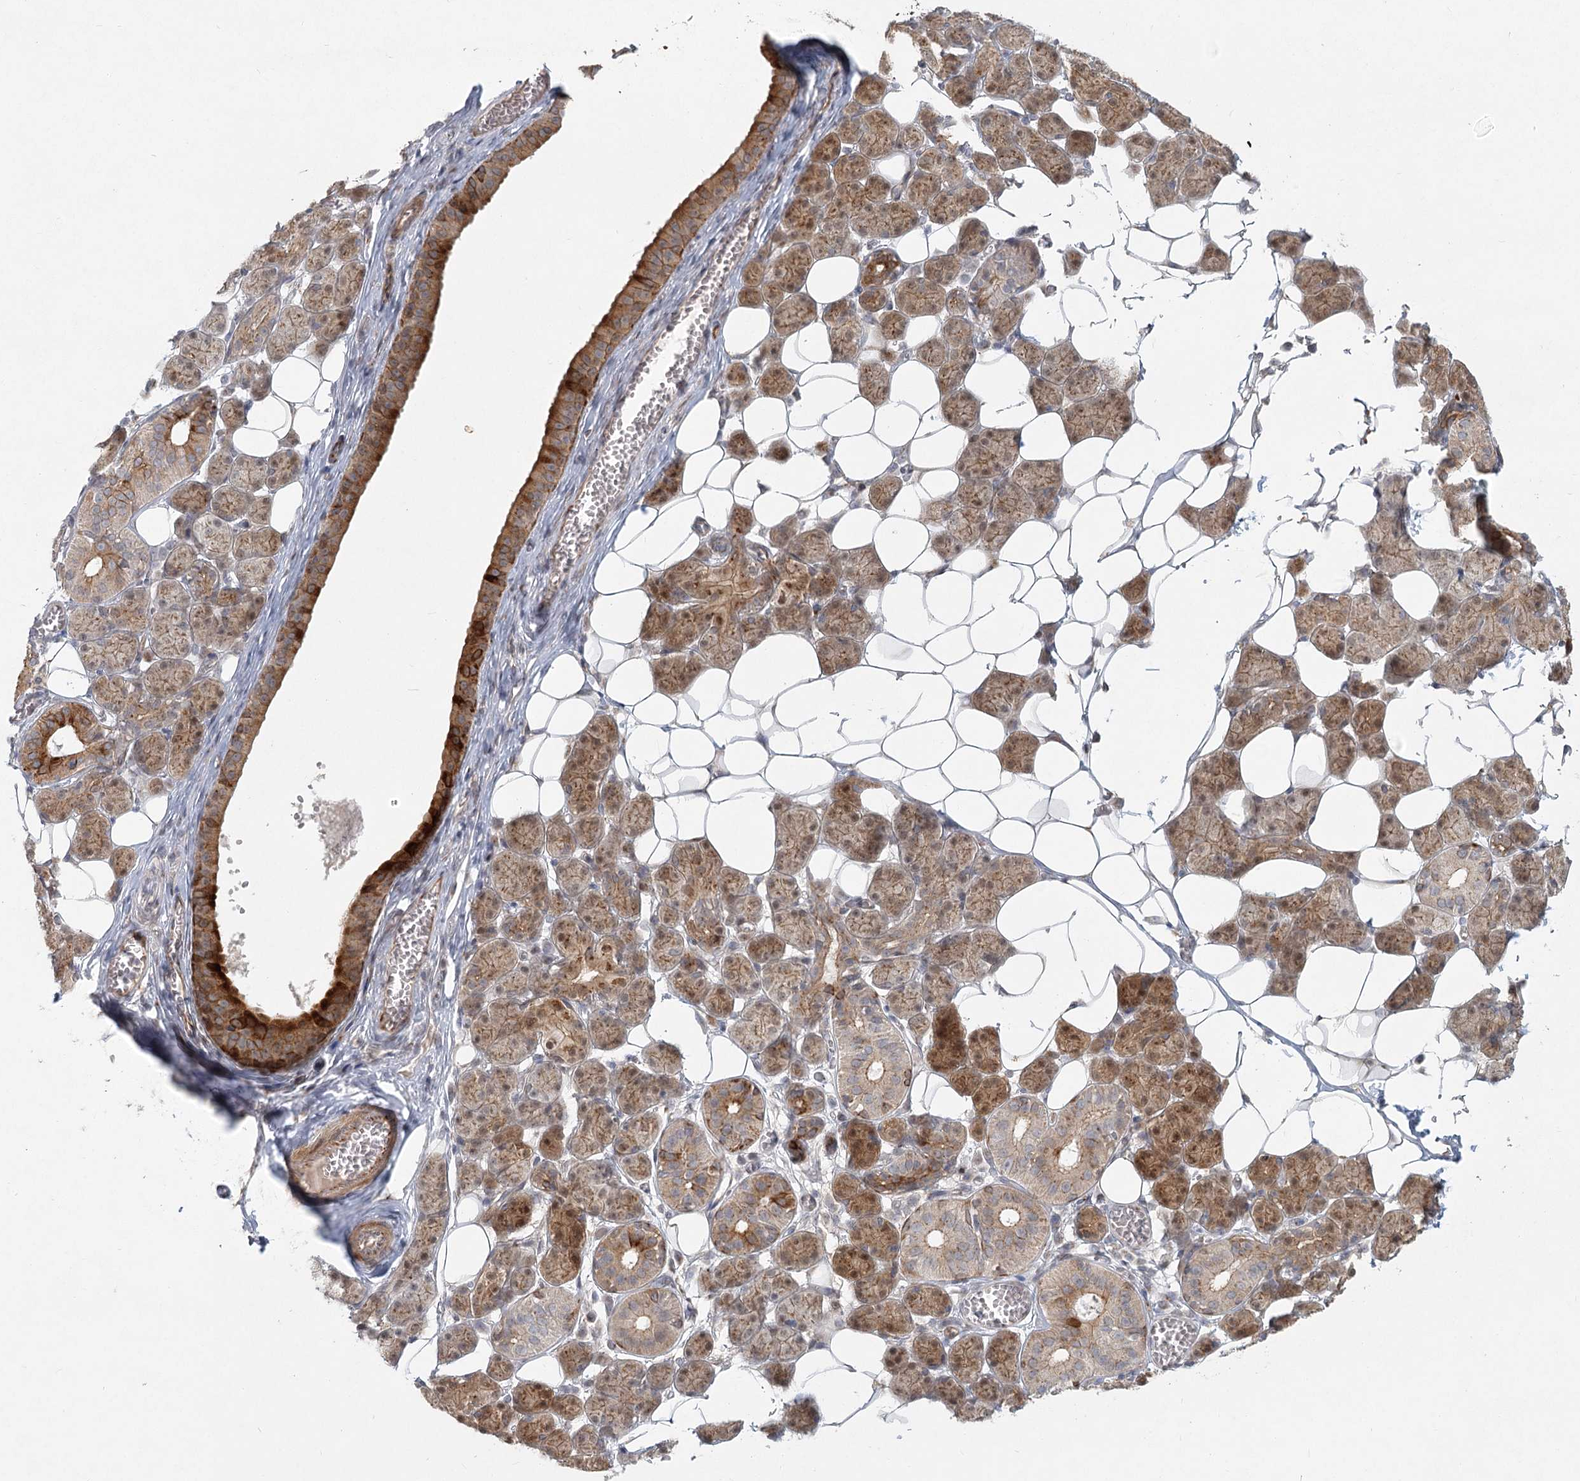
{"staining": {"intensity": "moderate", "quantity": ">75%", "location": "cytoplasmic/membranous,nuclear"}, "tissue": "salivary gland", "cell_type": "Glandular cells", "image_type": "normal", "snomed": [{"axis": "morphology", "description": "Normal tissue, NOS"}, {"axis": "topography", "description": "Salivary gland"}], "caption": "This is an image of IHC staining of benign salivary gland, which shows moderate expression in the cytoplasmic/membranous,nuclear of glandular cells.", "gene": "LRP2BP", "patient": {"sex": "female", "age": 33}}